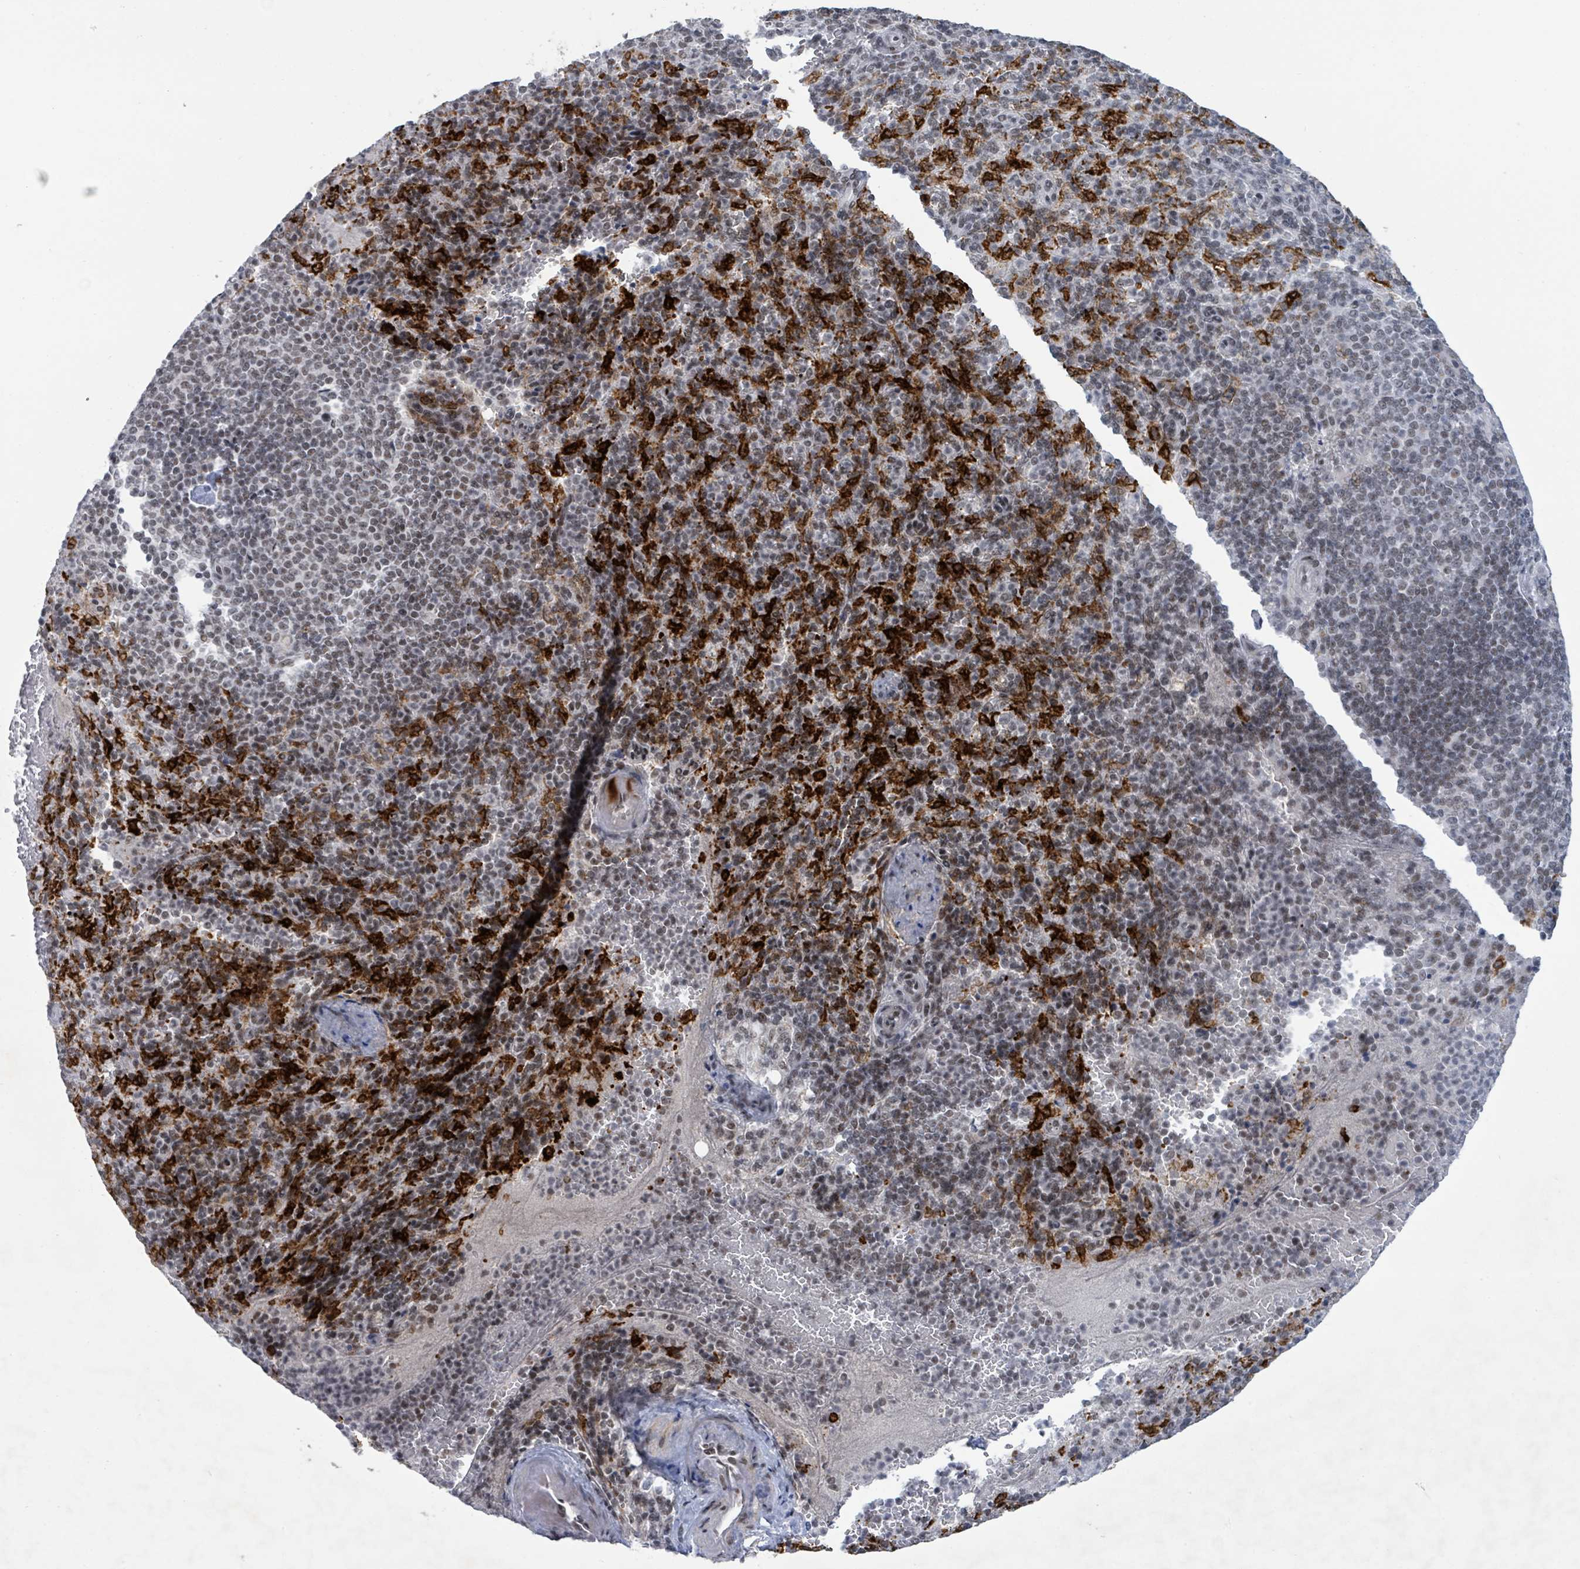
{"staining": {"intensity": "strong", "quantity": "<25%", "location": "cytoplasmic/membranous"}, "tissue": "spleen", "cell_type": "Cells in red pulp", "image_type": "normal", "snomed": [{"axis": "morphology", "description": "Normal tissue, NOS"}, {"axis": "topography", "description": "Spleen"}], "caption": "Brown immunohistochemical staining in unremarkable spleen exhibits strong cytoplasmic/membranous staining in approximately <25% of cells in red pulp. (IHC, brightfield microscopy, high magnification).", "gene": "BANP", "patient": {"sex": "female", "age": 74}}